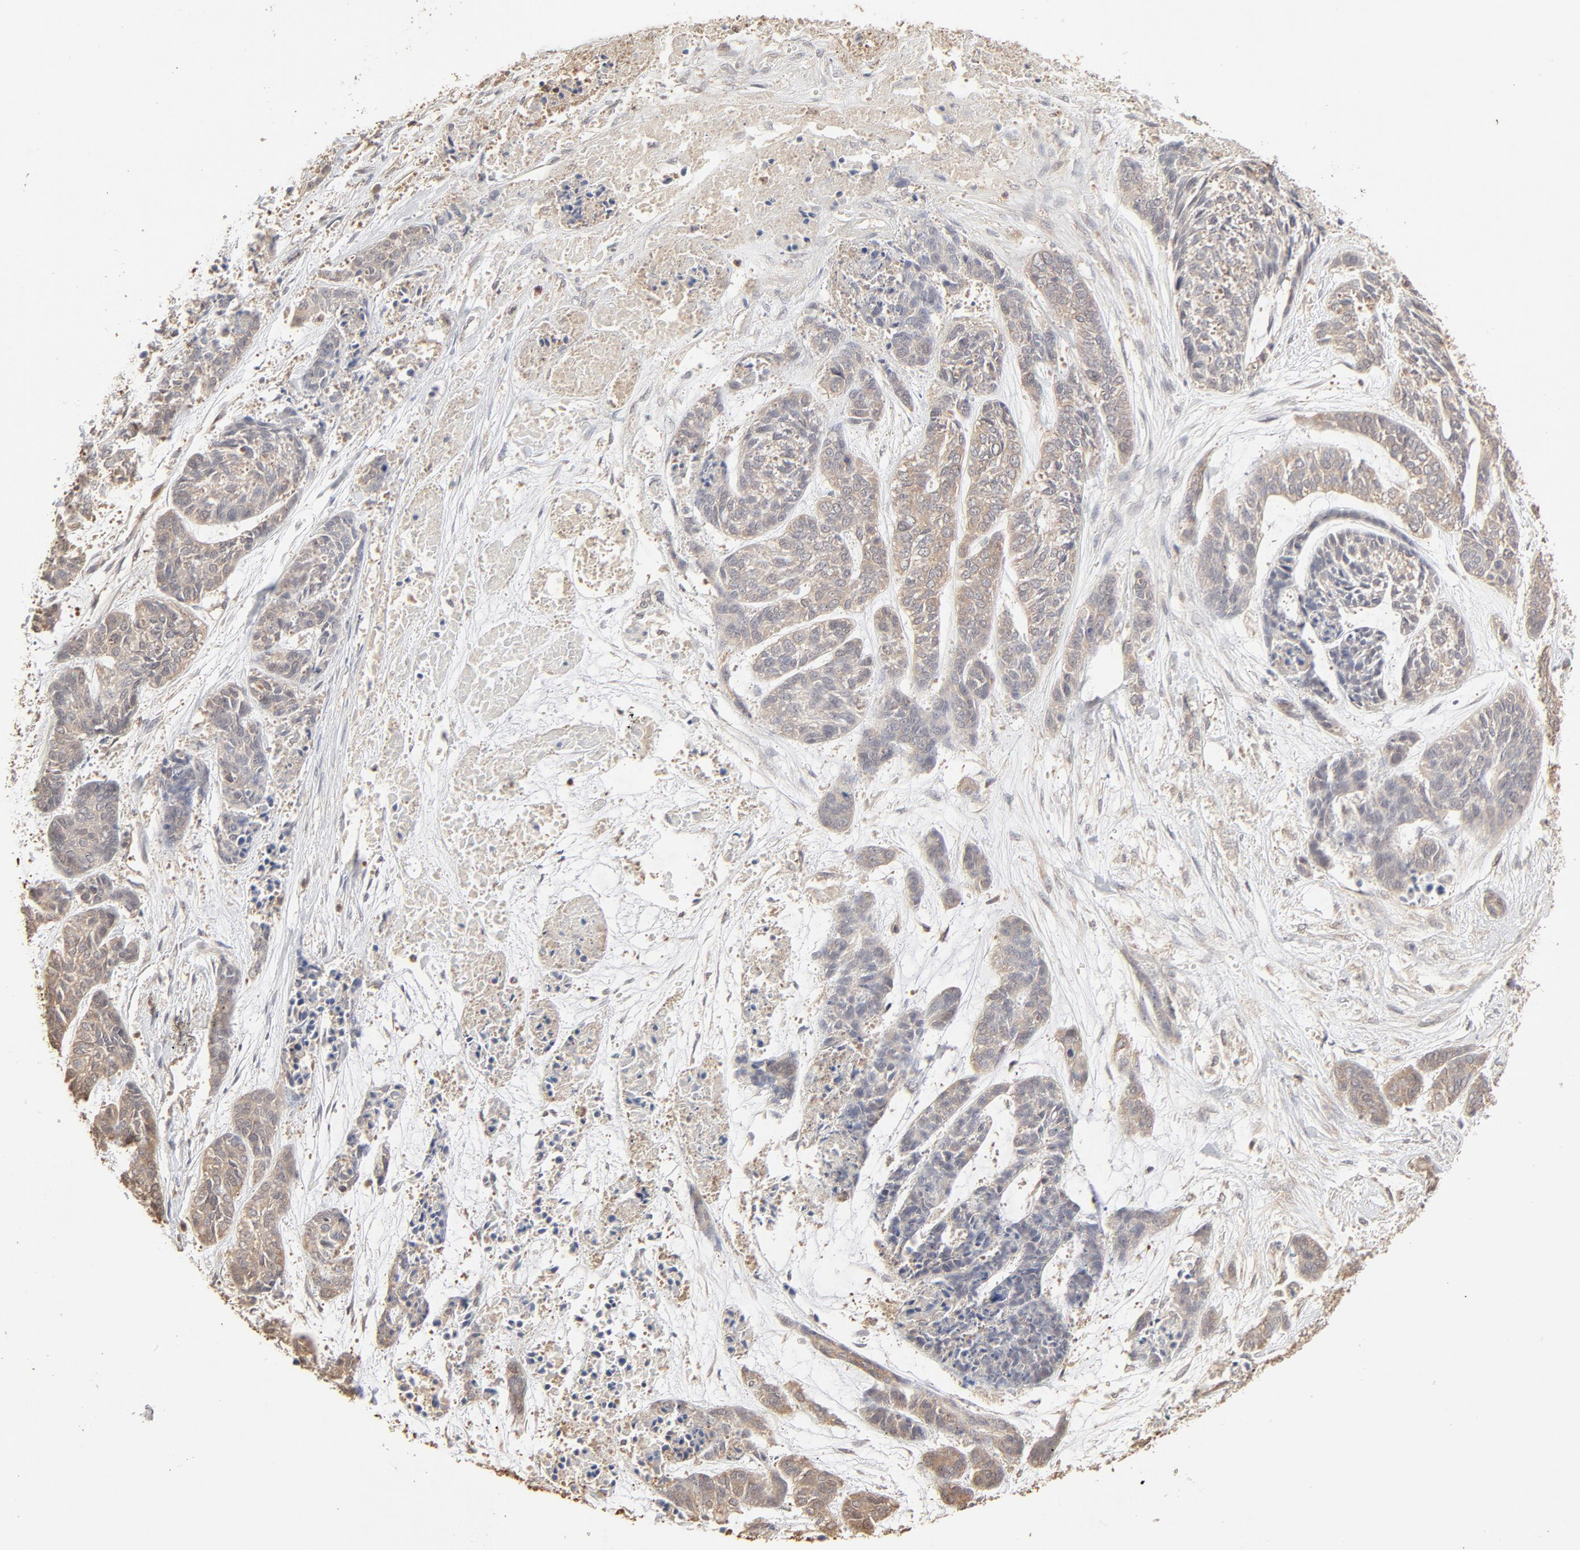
{"staining": {"intensity": "weak", "quantity": ">75%", "location": "cytoplasmic/membranous"}, "tissue": "skin cancer", "cell_type": "Tumor cells", "image_type": "cancer", "snomed": [{"axis": "morphology", "description": "Basal cell carcinoma"}, {"axis": "topography", "description": "Skin"}], "caption": "Immunohistochemistry (IHC) photomicrograph of basal cell carcinoma (skin) stained for a protein (brown), which demonstrates low levels of weak cytoplasmic/membranous staining in approximately >75% of tumor cells.", "gene": "PPP2CA", "patient": {"sex": "female", "age": 64}}